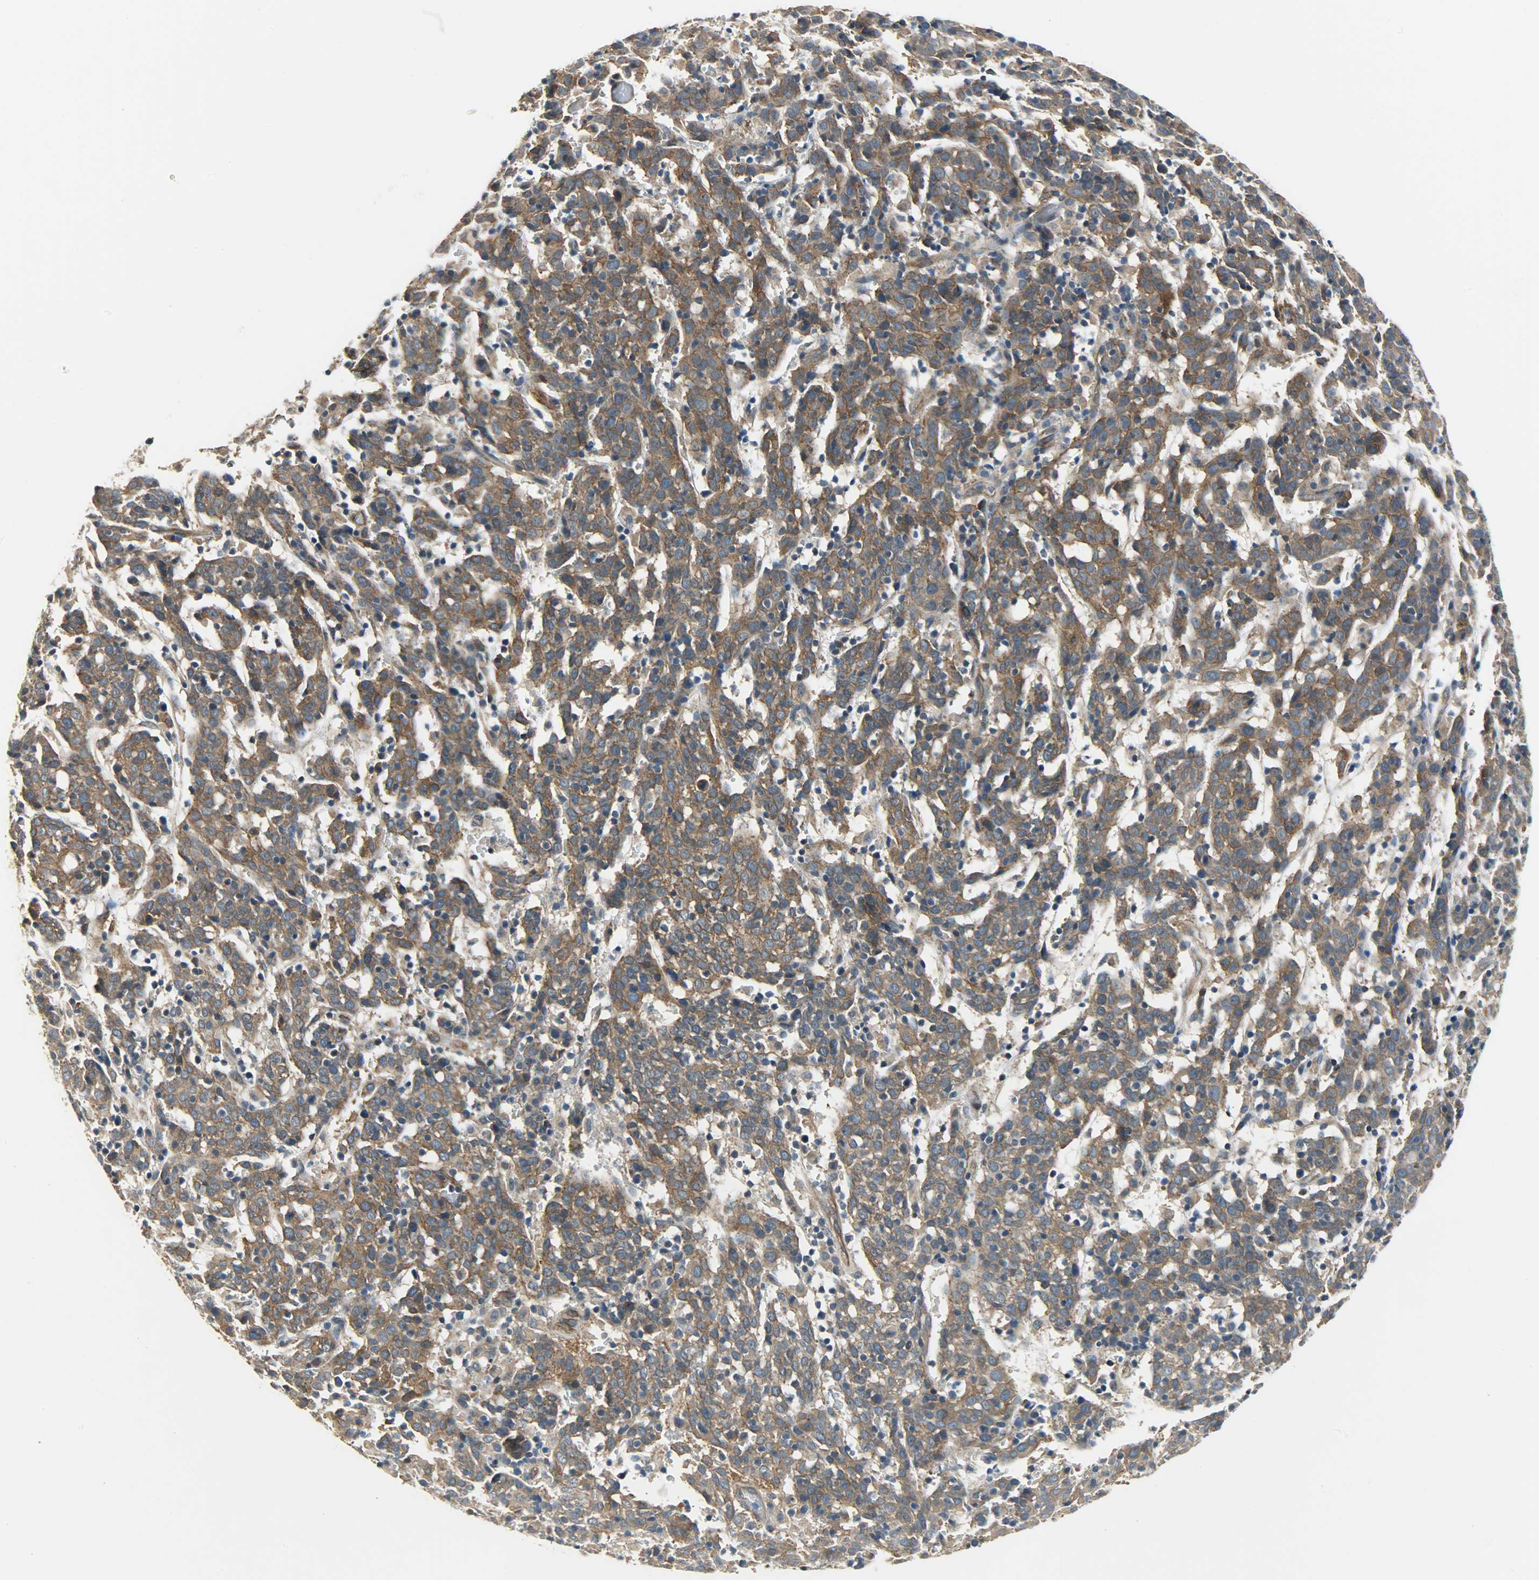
{"staining": {"intensity": "moderate", "quantity": ">75%", "location": "cytoplasmic/membranous"}, "tissue": "cervical cancer", "cell_type": "Tumor cells", "image_type": "cancer", "snomed": [{"axis": "morphology", "description": "Normal tissue, NOS"}, {"axis": "morphology", "description": "Squamous cell carcinoma, NOS"}, {"axis": "topography", "description": "Cervix"}], "caption": "Moderate cytoplasmic/membranous protein positivity is seen in about >75% of tumor cells in cervical squamous cell carcinoma.", "gene": "KIAA1217", "patient": {"sex": "female", "age": 67}}